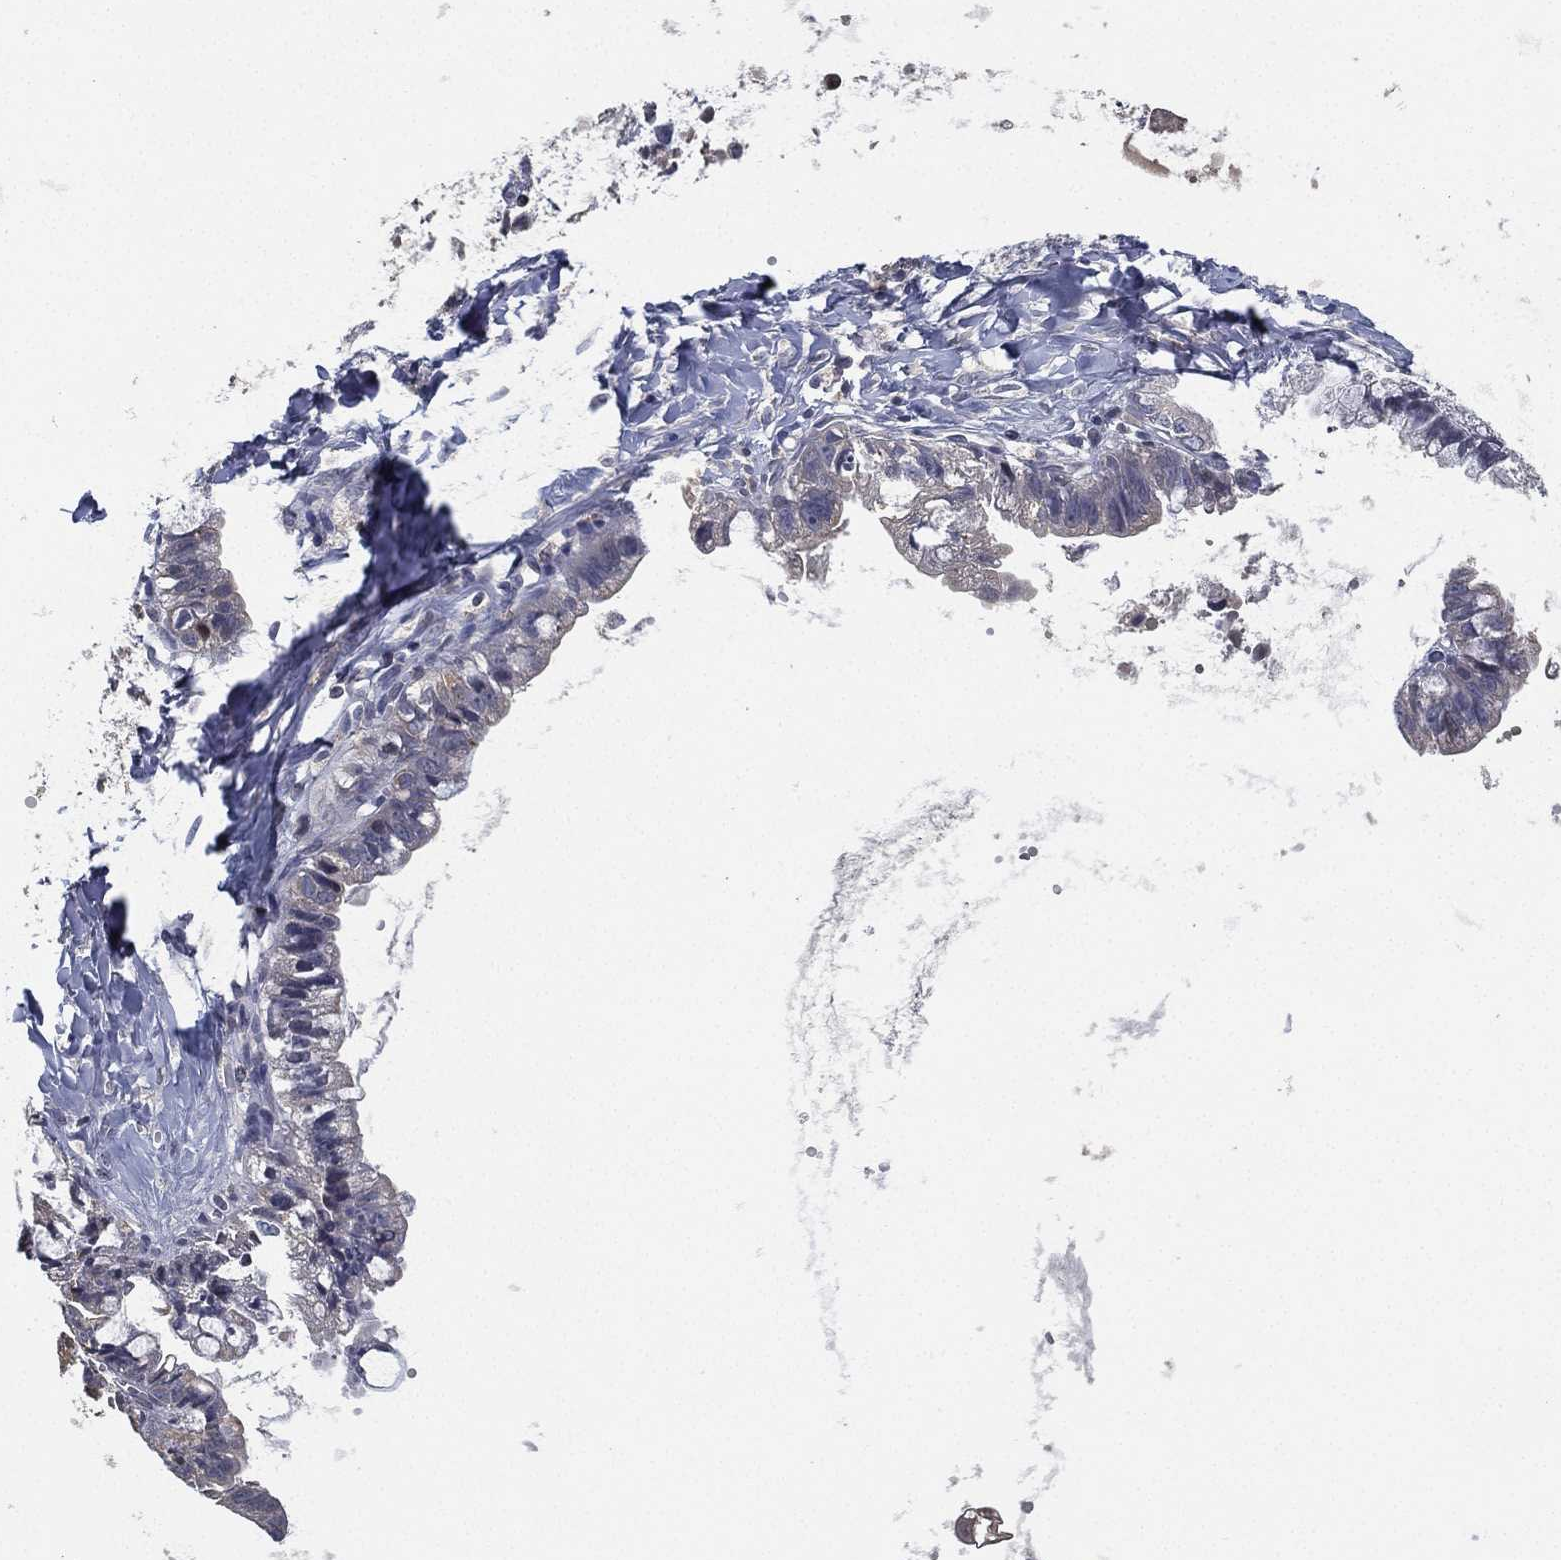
{"staining": {"intensity": "negative", "quantity": "none", "location": "none"}, "tissue": "ovarian cancer", "cell_type": "Tumor cells", "image_type": "cancer", "snomed": [{"axis": "morphology", "description": "Cystadenocarcinoma, mucinous, NOS"}, {"axis": "topography", "description": "Ovary"}], "caption": "Immunohistochemistry (IHC) histopathology image of mucinous cystadenocarcinoma (ovarian) stained for a protein (brown), which reveals no positivity in tumor cells.", "gene": "CFAP251", "patient": {"sex": "female", "age": 63}}